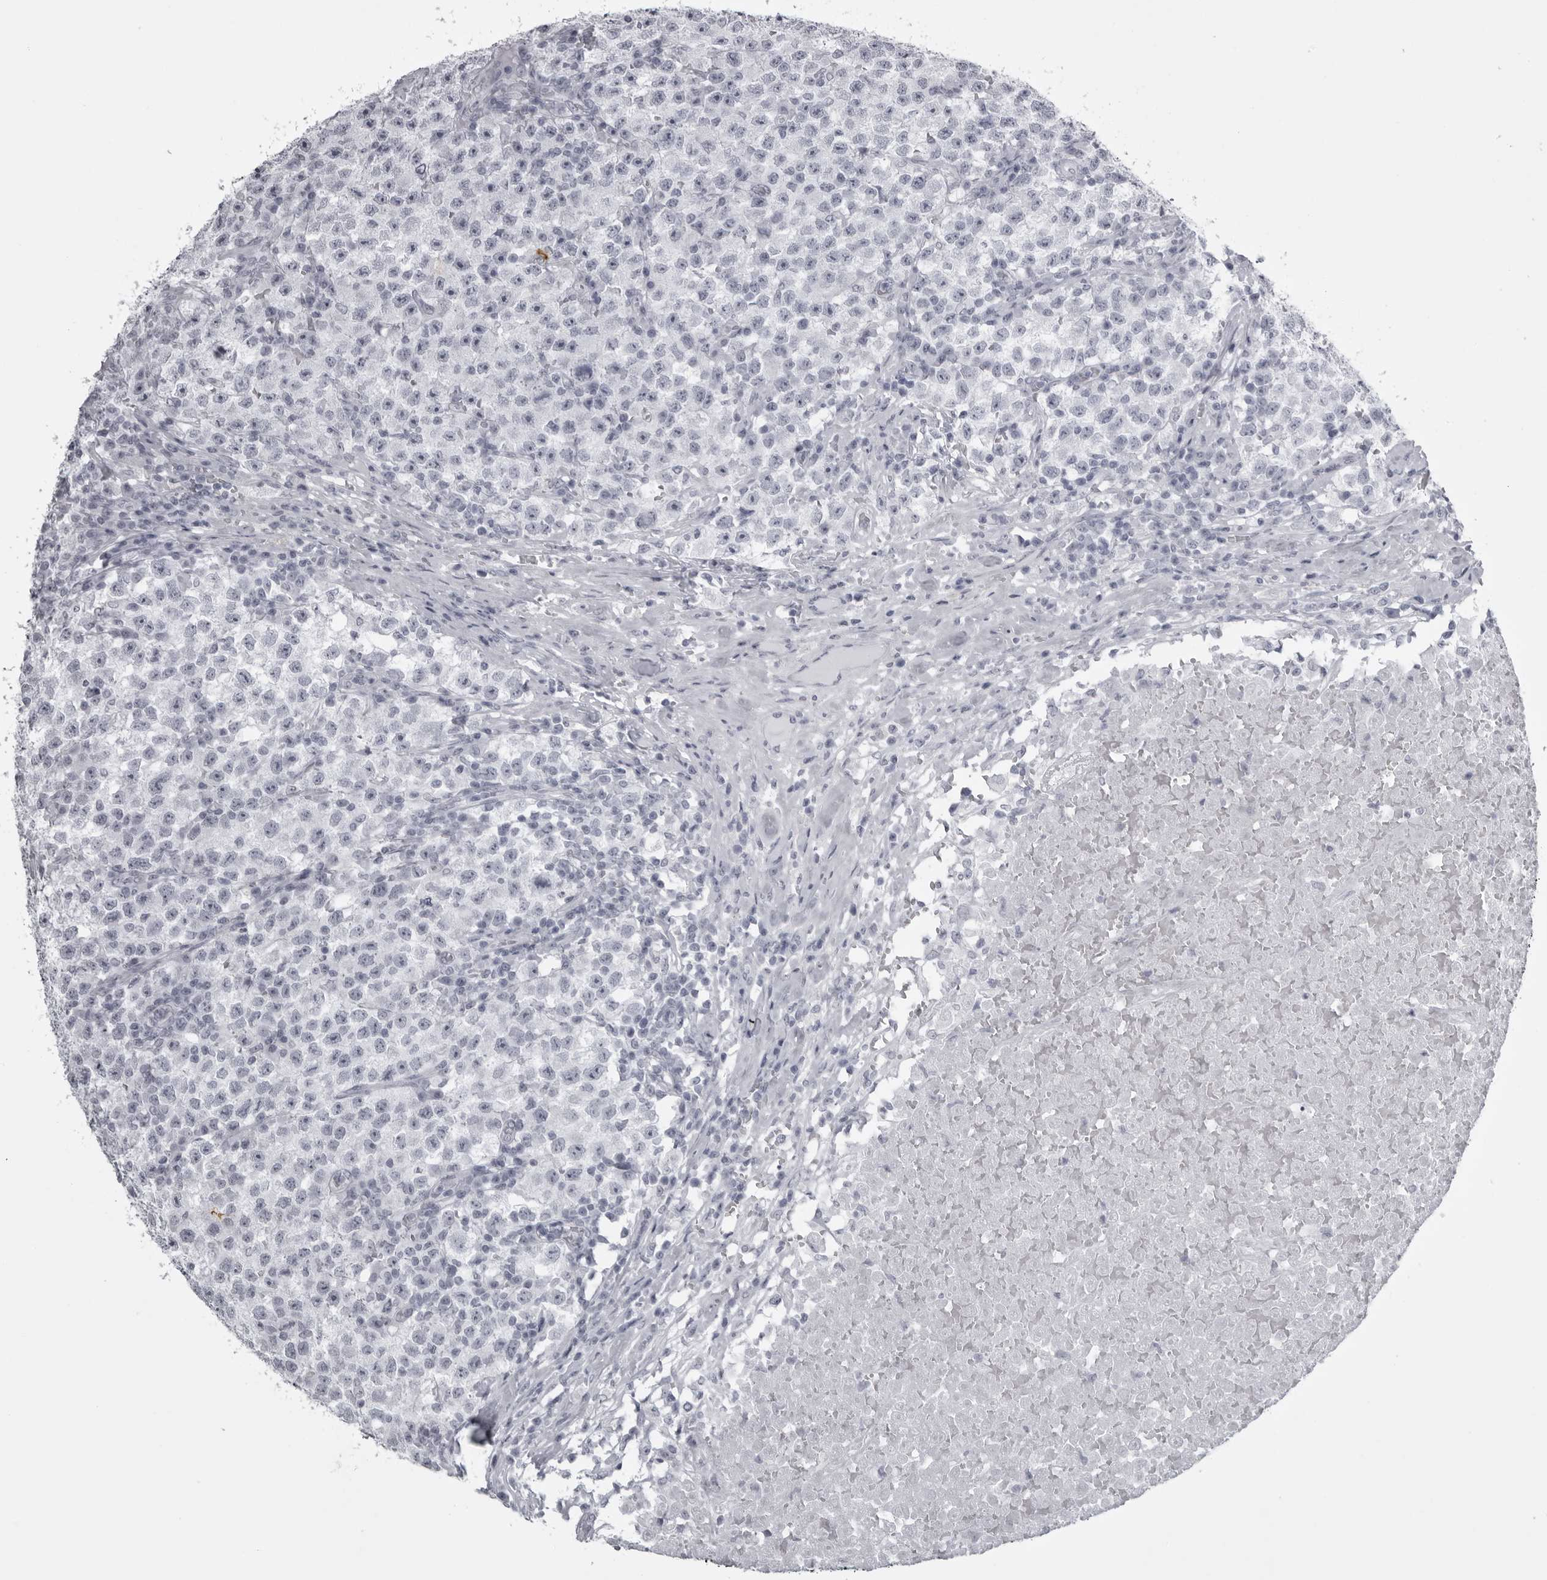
{"staining": {"intensity": "negative", "quantity": "none", "location": "none"}, "tissue": "testis cancer", "cell_type": "Tumor cells", "image_type": "cancer", "snomed": [{"axis": "morphology", "description": "Seminoma, NOS"}, {"axis": "topography", "description": "Testis"}], "caption": "Testis cancer (seminoma) was stained to show a protein in brown. There is no significant positivity in tumor cells.", "gene": "UROD", "patient": {"sex": "male", "age": 22}}